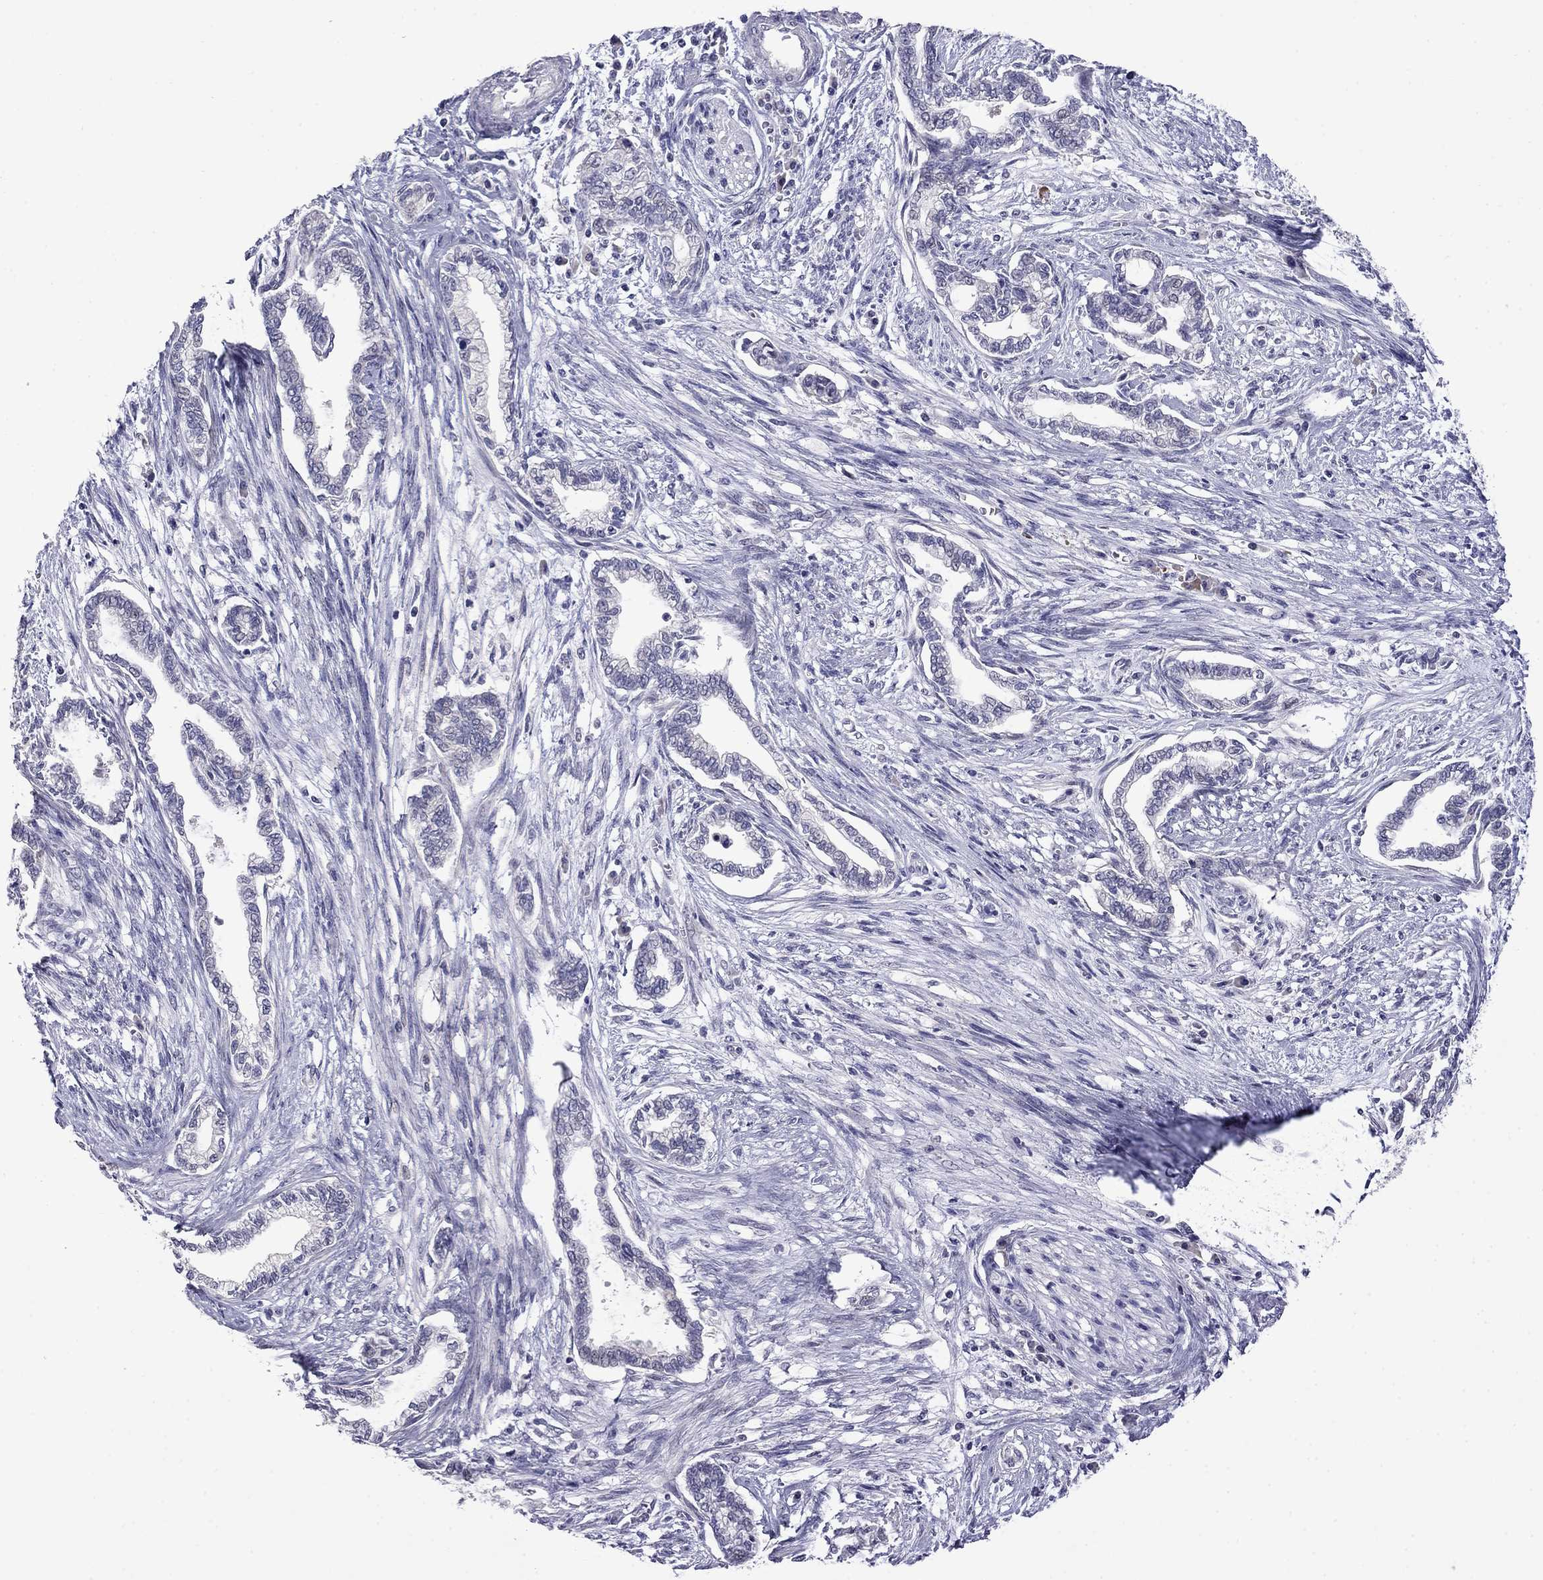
{"staining": {"intensity": "negative", "quantity": "none", "location": "none"}, "tissue": "cervical cancer", "cell_type": "Tumor cells", "image_type": "cancer", "snomed": [{"axis": "morphology", "description": "Adenocarcinoma, NOS"}, {"axis": "topography", "description": "Cervix"}], "caption": "Tumor cells are negative for brown protein staining in adenocarcinoma (cervical).", "gene": "STAR", "patient": {"sex": "female", "age": 62}}